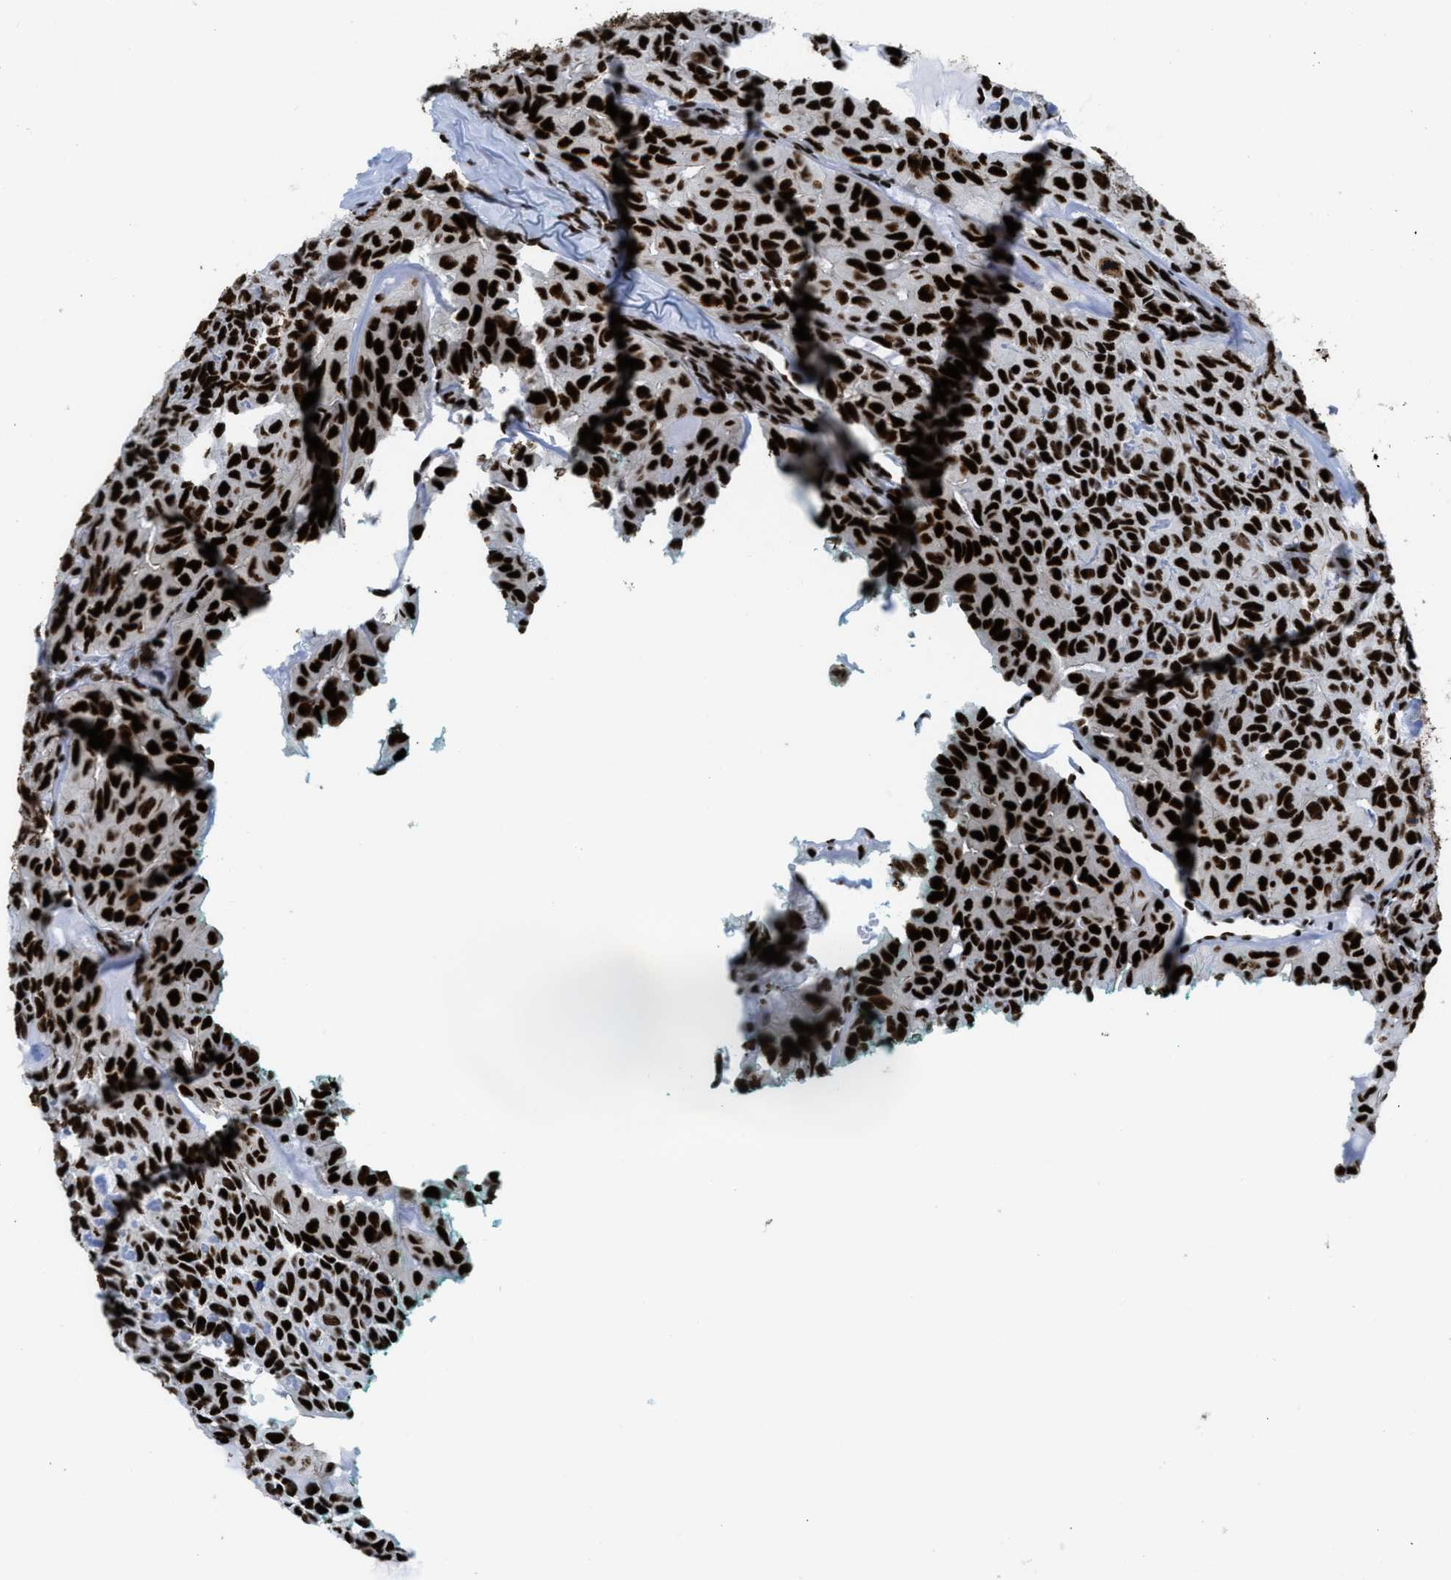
{"staining": {"intensity": "strong", "quantity": ">75%", "location": "nuclear"}, "tissue": "head and neck cancer", "cell_type": "Tumor cells", "image_type": "cancer", "snomed": [{"axis": "morphology", "description": "Adenocarcinoma, NOS"}, {"axis": "topography", "description": "Salivary gland, NOS"}, {"axis": "topography", "description": "Head-Neck"}], "caption": "Brown immunohistochemical staining in head and neck cancer shows strong nuclear expression in about >75% of tumor cells.", "gene": "ZNF207", "patient": {"sex": "female", "age": 76}}